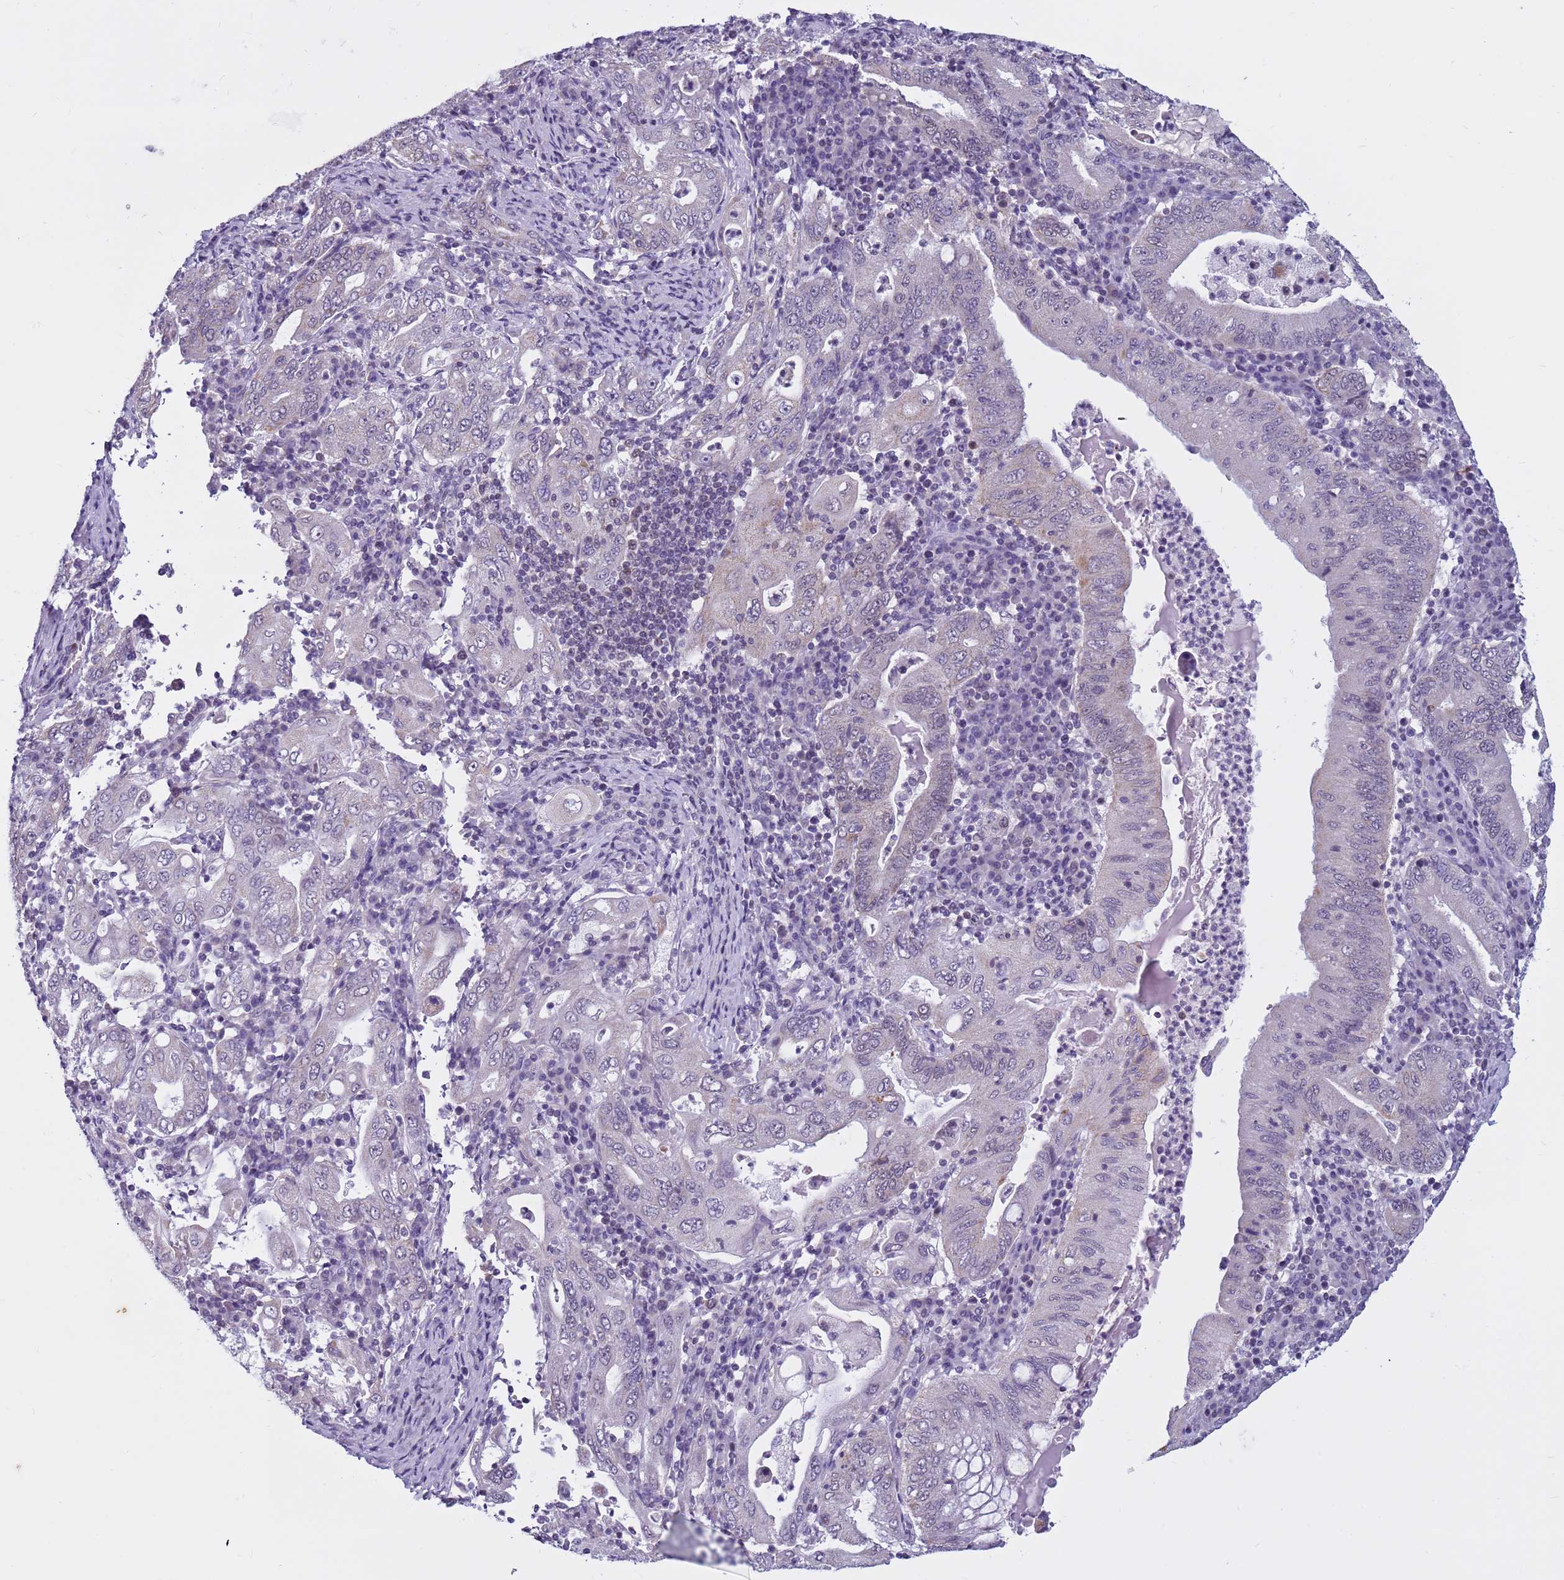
{"staining": {"intensity": "moderate", "quantity": "<25%", "location": "cytoplasmic/membranous"}, "tissue": "stomach cancer", "cell_type": "Tumor cells", "image_type": "cancer", "snomed": [{"axis": "morphology", "description": "Normal tissue, NOS"}, {"axis": "morphology", "description": "Adenocarcinoma, NOS"}, {"axis": "topography", "description": "Esophagus"}, {"axis": "topography", "description": "Stomach, upper"}, {"axis": "topography", "description": "Peripheral nerve tissue"}], "caption": "Protein staining reveals moderate cytoplasmic/membranous staining in about <25% of tumor cells in stomach cancer.", "gene": "CDK2AP2", "patient": {"sex": "male", "age": 62}}